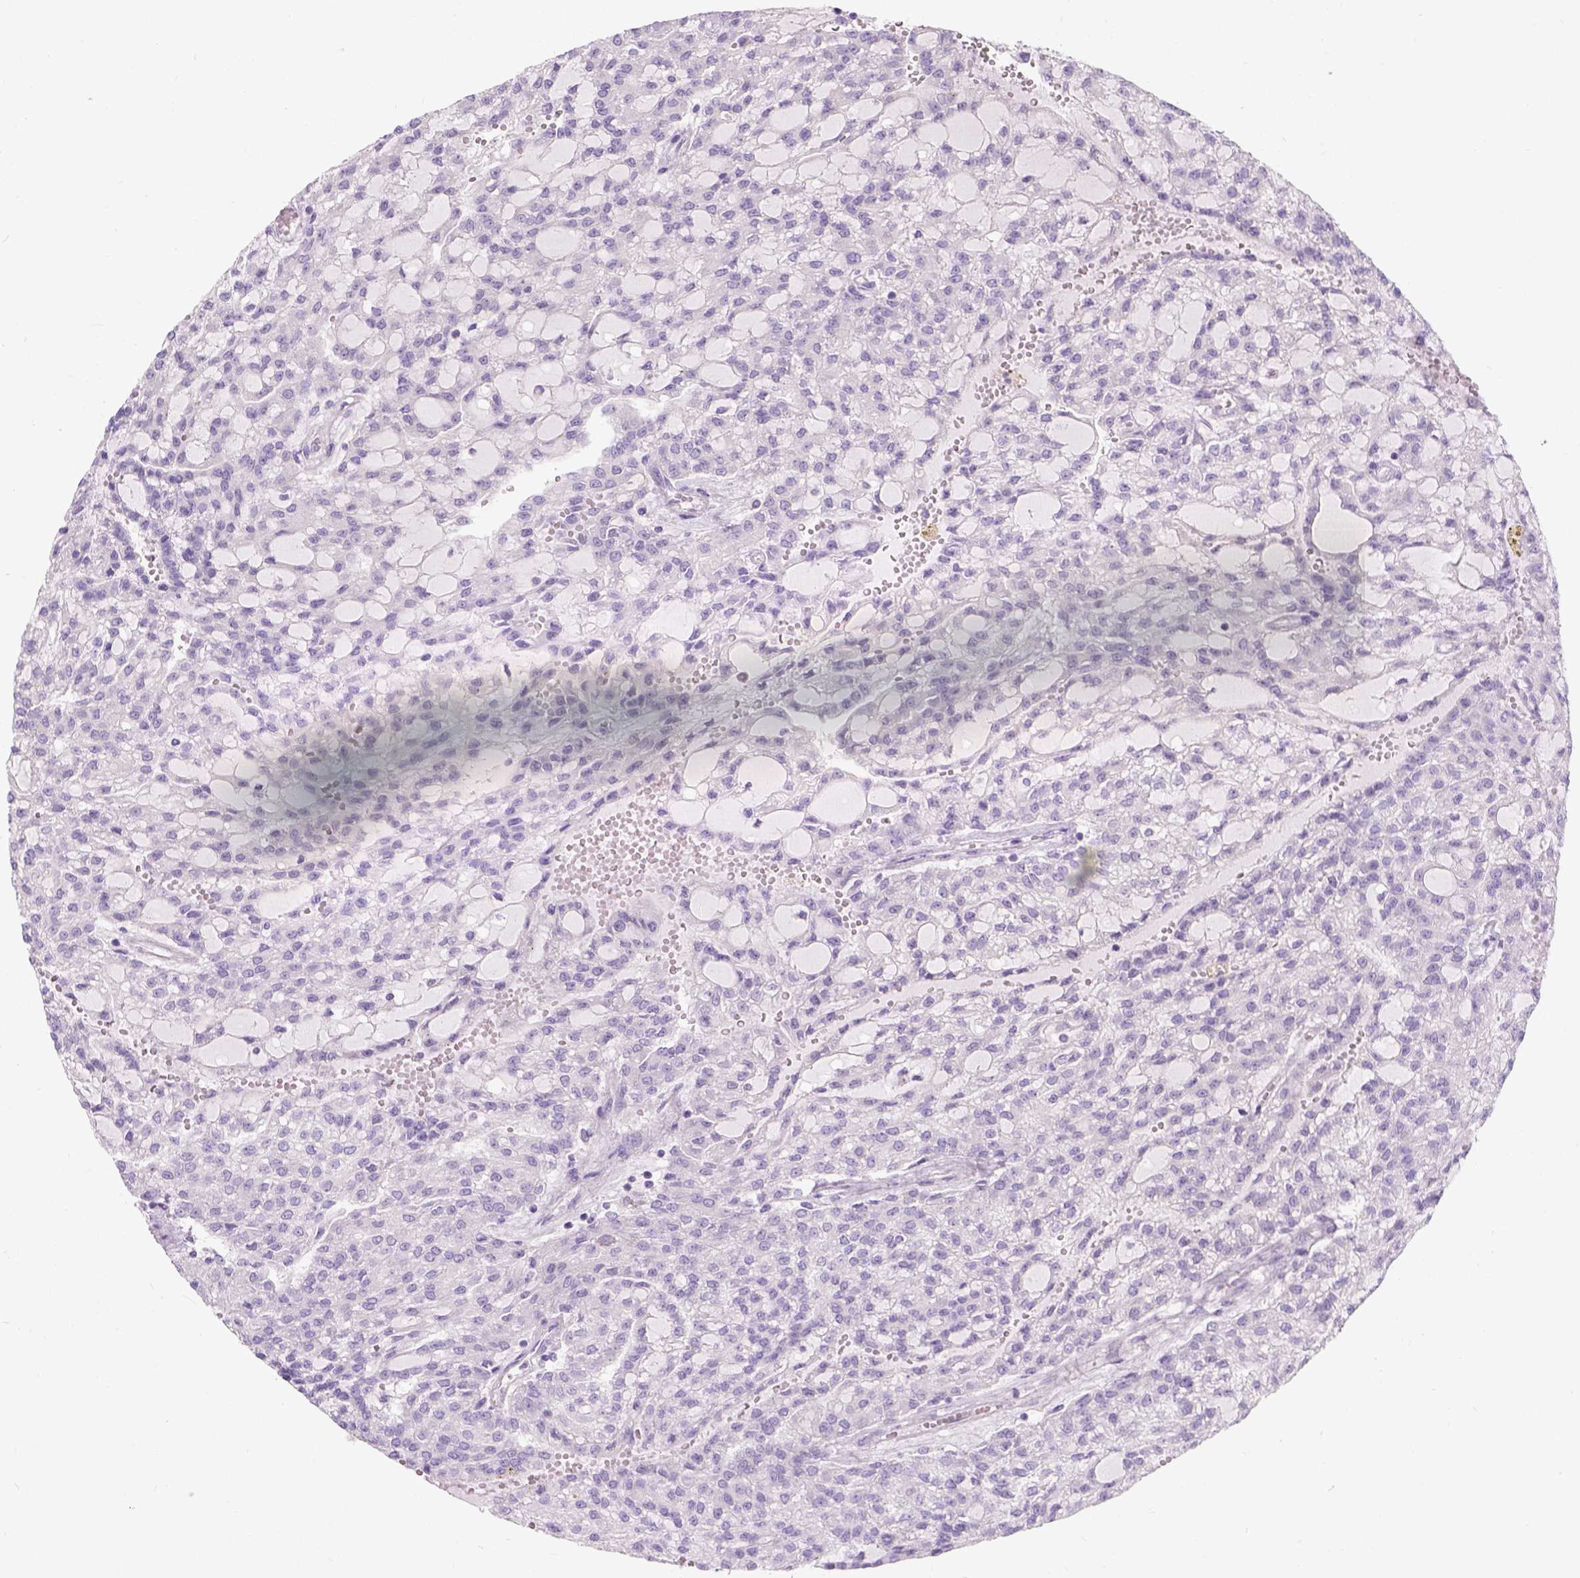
{"staining": {"intensity": "negative", "quantity": "none", "location": "none"}, "tissue": "renal cancer", "cell_type": "Tumor cells", "image_type": "cancer", "snomed": [{"axis": "morphology", "description": "Adenocarcinoma, NOS"}, {"axis": "topography", "description": "Kidney"}], "caption": "Renal cancer (adenocarcinoma) was stained to show a protein in brown. There is no significant positivity in tumor cells.", "gene": "C20orf144", "patient": {"sex": "male", "age": 63}}